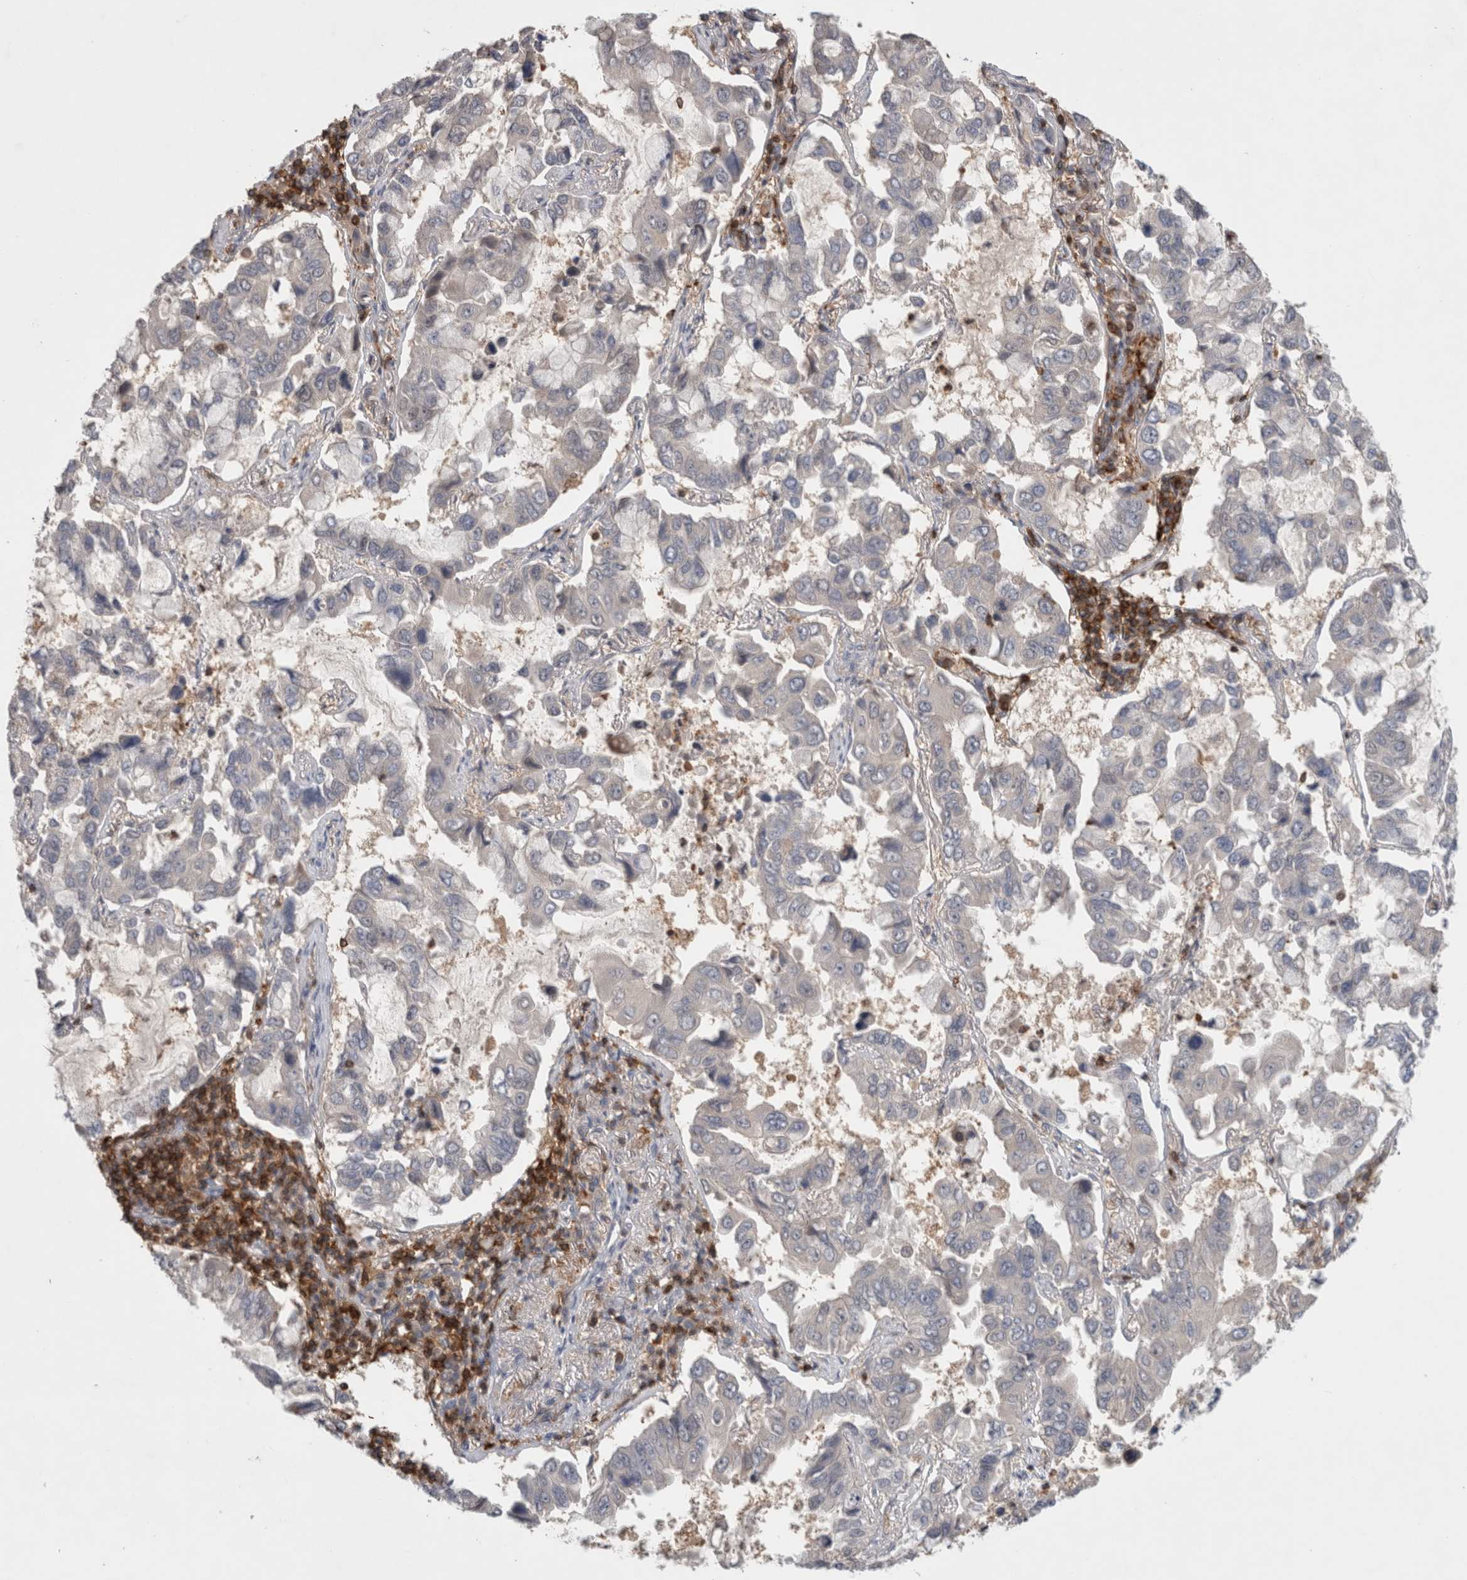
{"staining": {"intensity": "negative", "quantity": "none", "location": "none"}, "tissue": "lung cancer", "cell_type": "Tumor cells", "image_type": "cancer", "snomed": [{"axis": "morphology", "description": "Adenocarcinoma, NOS"}, {"axis": "topography", "description": "Lung"}], "caption": "Immunohistochemical staining of human lung cancer displays no significant staining in tumor cells.", "gene": "GFRA2", "patient": {"sex": "male", "age": 64}}